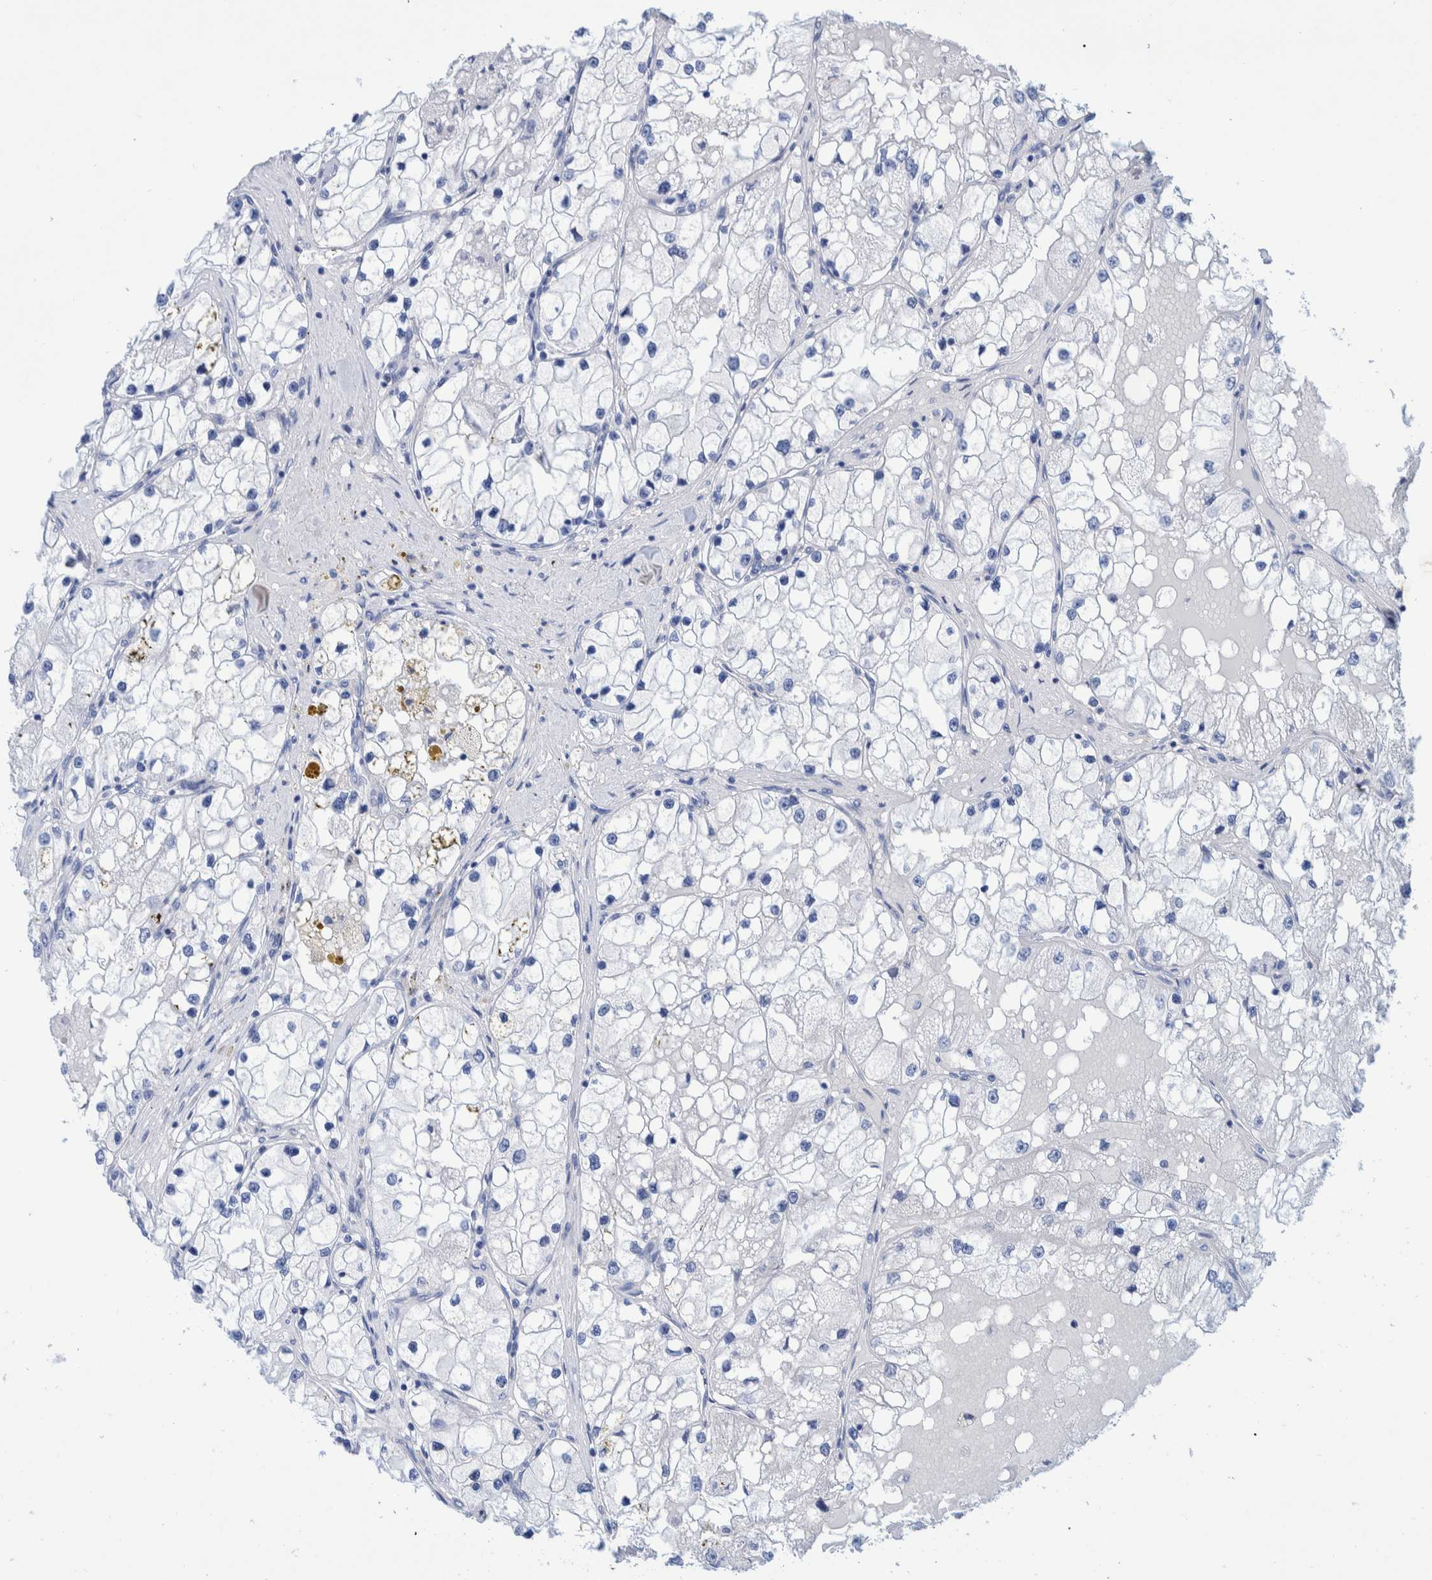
{"staining": {"intensity": "negative", "quantity": "none", "location": "none"}, "tissue": "renal cancer", "cell_type": "Tumor cells", "image_type": "cancer", "snomed": [{"axis": "morphology", "description": "Adenocarcinoma, NOS"}, {"axis": "topography", "description": "Kidney"}], "caption": "Human renal cancer stained for a protein using immunohistochemistry (IHC) displays no positivity in tumor cells.", "gene": "PERP", "patient": {"sex": "male", "age": 68}}